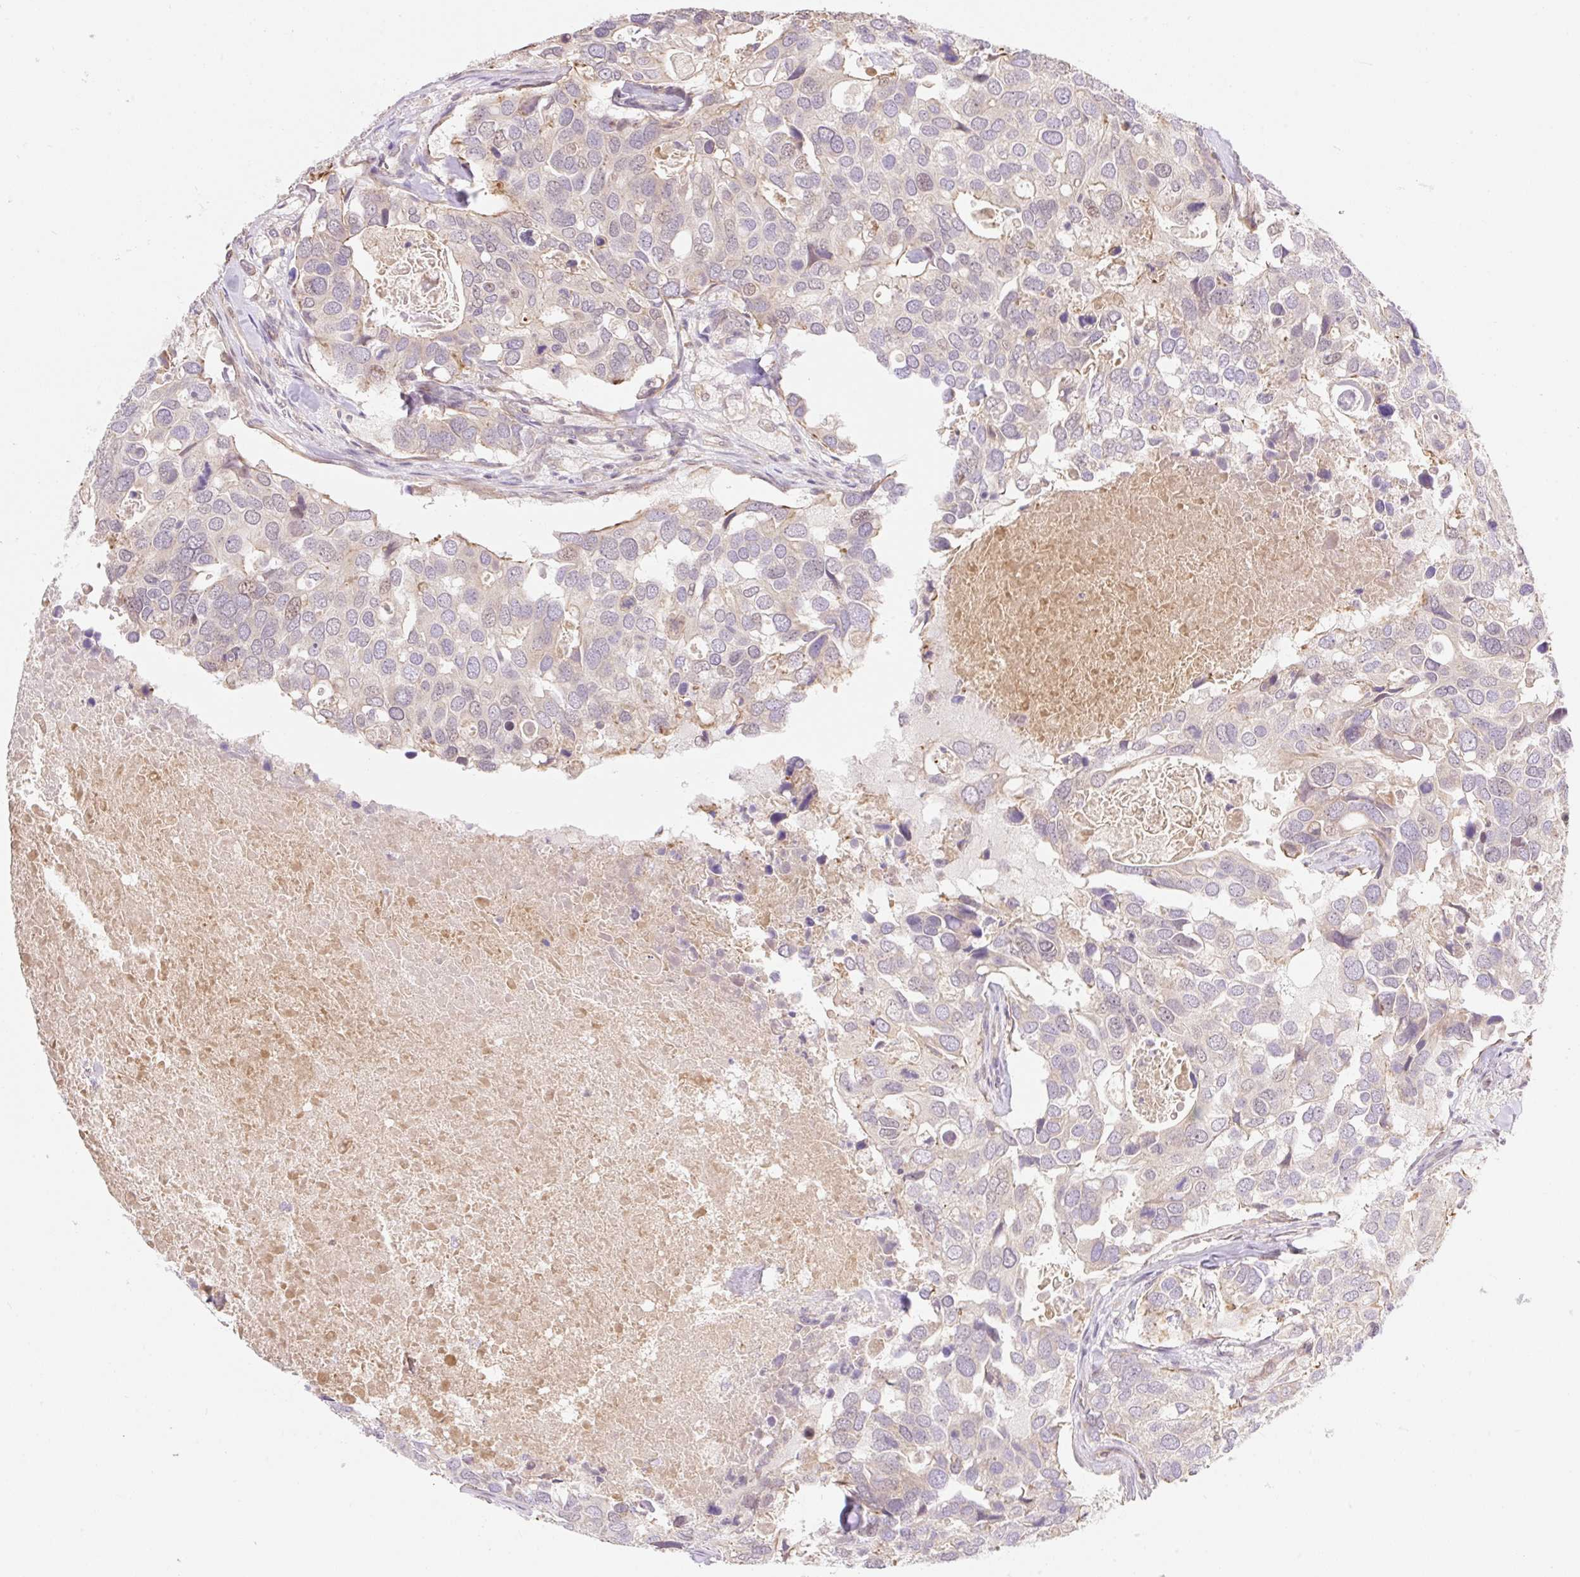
{"staining": {"intensity": "negative", "quantity": "none", "location": "none"}, "tissue": "breast cancer", "cell_type": "Tumor cells", "image_type": "cancer", "snomed": [{"axis": "morphology", "description": "Duct carcinoma"}, {"axis": "topography", "description": "Breast"}], "caption": "An immunohistochemistry (IHC) micrograph of breast cancer (invasive ductal carcinoma) is shown. There is no staining in tumor cells of breast cancer (invasive ductal carcinoma). (Stains: DAB IHC with hematoxylin counter stain, Microscopy: brightfield microscopy at high magnification).", "gene": "EMC10", "patient": {"sex": "female", "age": 83}}